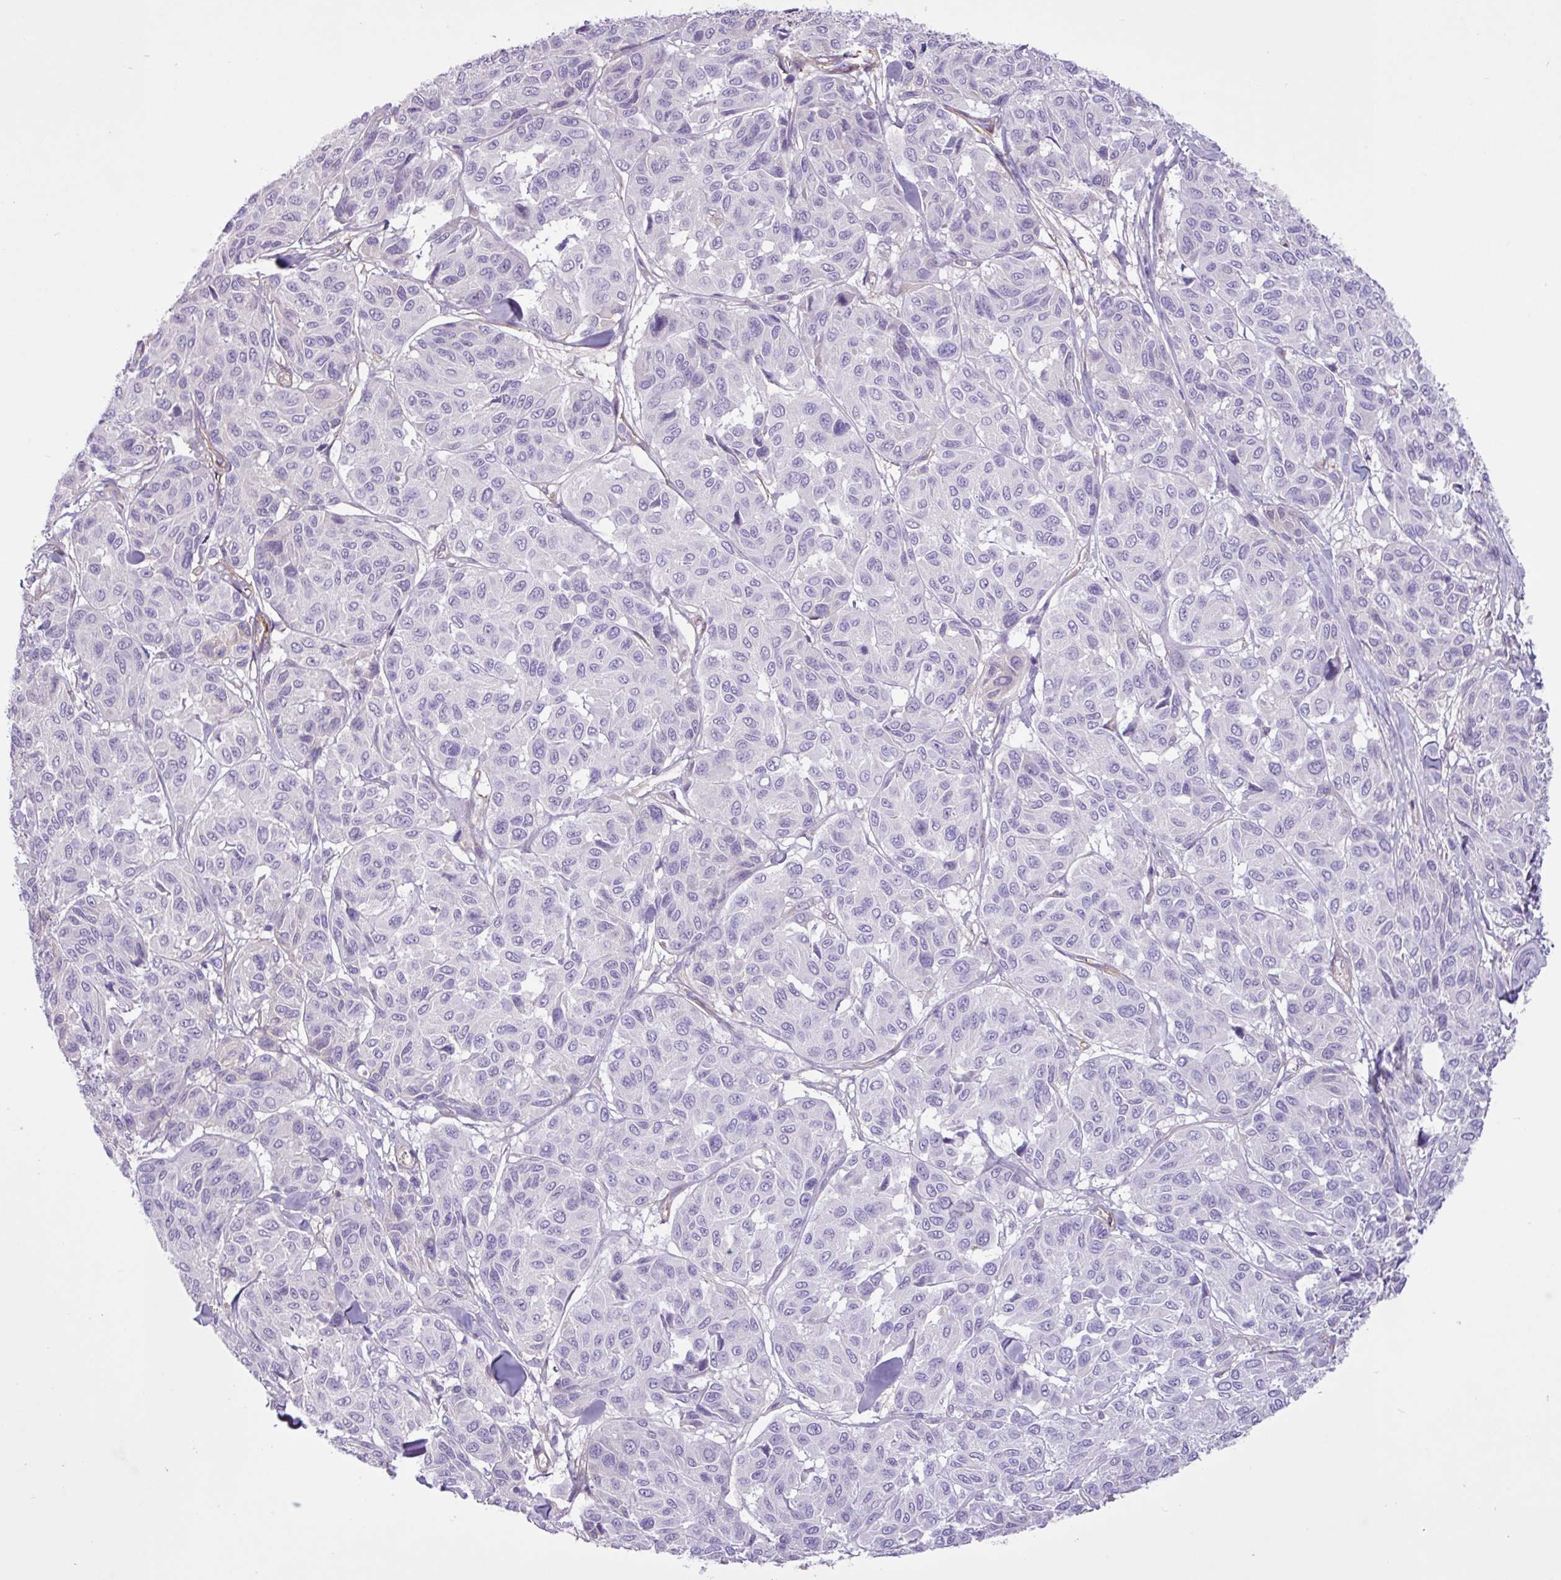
{"staining": {"intensity": "negative", "quantity": "none", "location": "none"}, "tissue": "melanoma", "cell_type": "Tumor cells", "image_type": "cancer", "snomed": [{"axis": "morphology", "description": "Malignant melanoma, NOS"}, {"axis": "topography", "description": "Skin"}], "caption": "DAB (3,3'-diaminobenzidine) immunohistochemical staining of human malignant melanoma demonstrates no significant staining in tumor cells.", "gene": "CD248", "patient": {"sex": "female", "age": 66}}